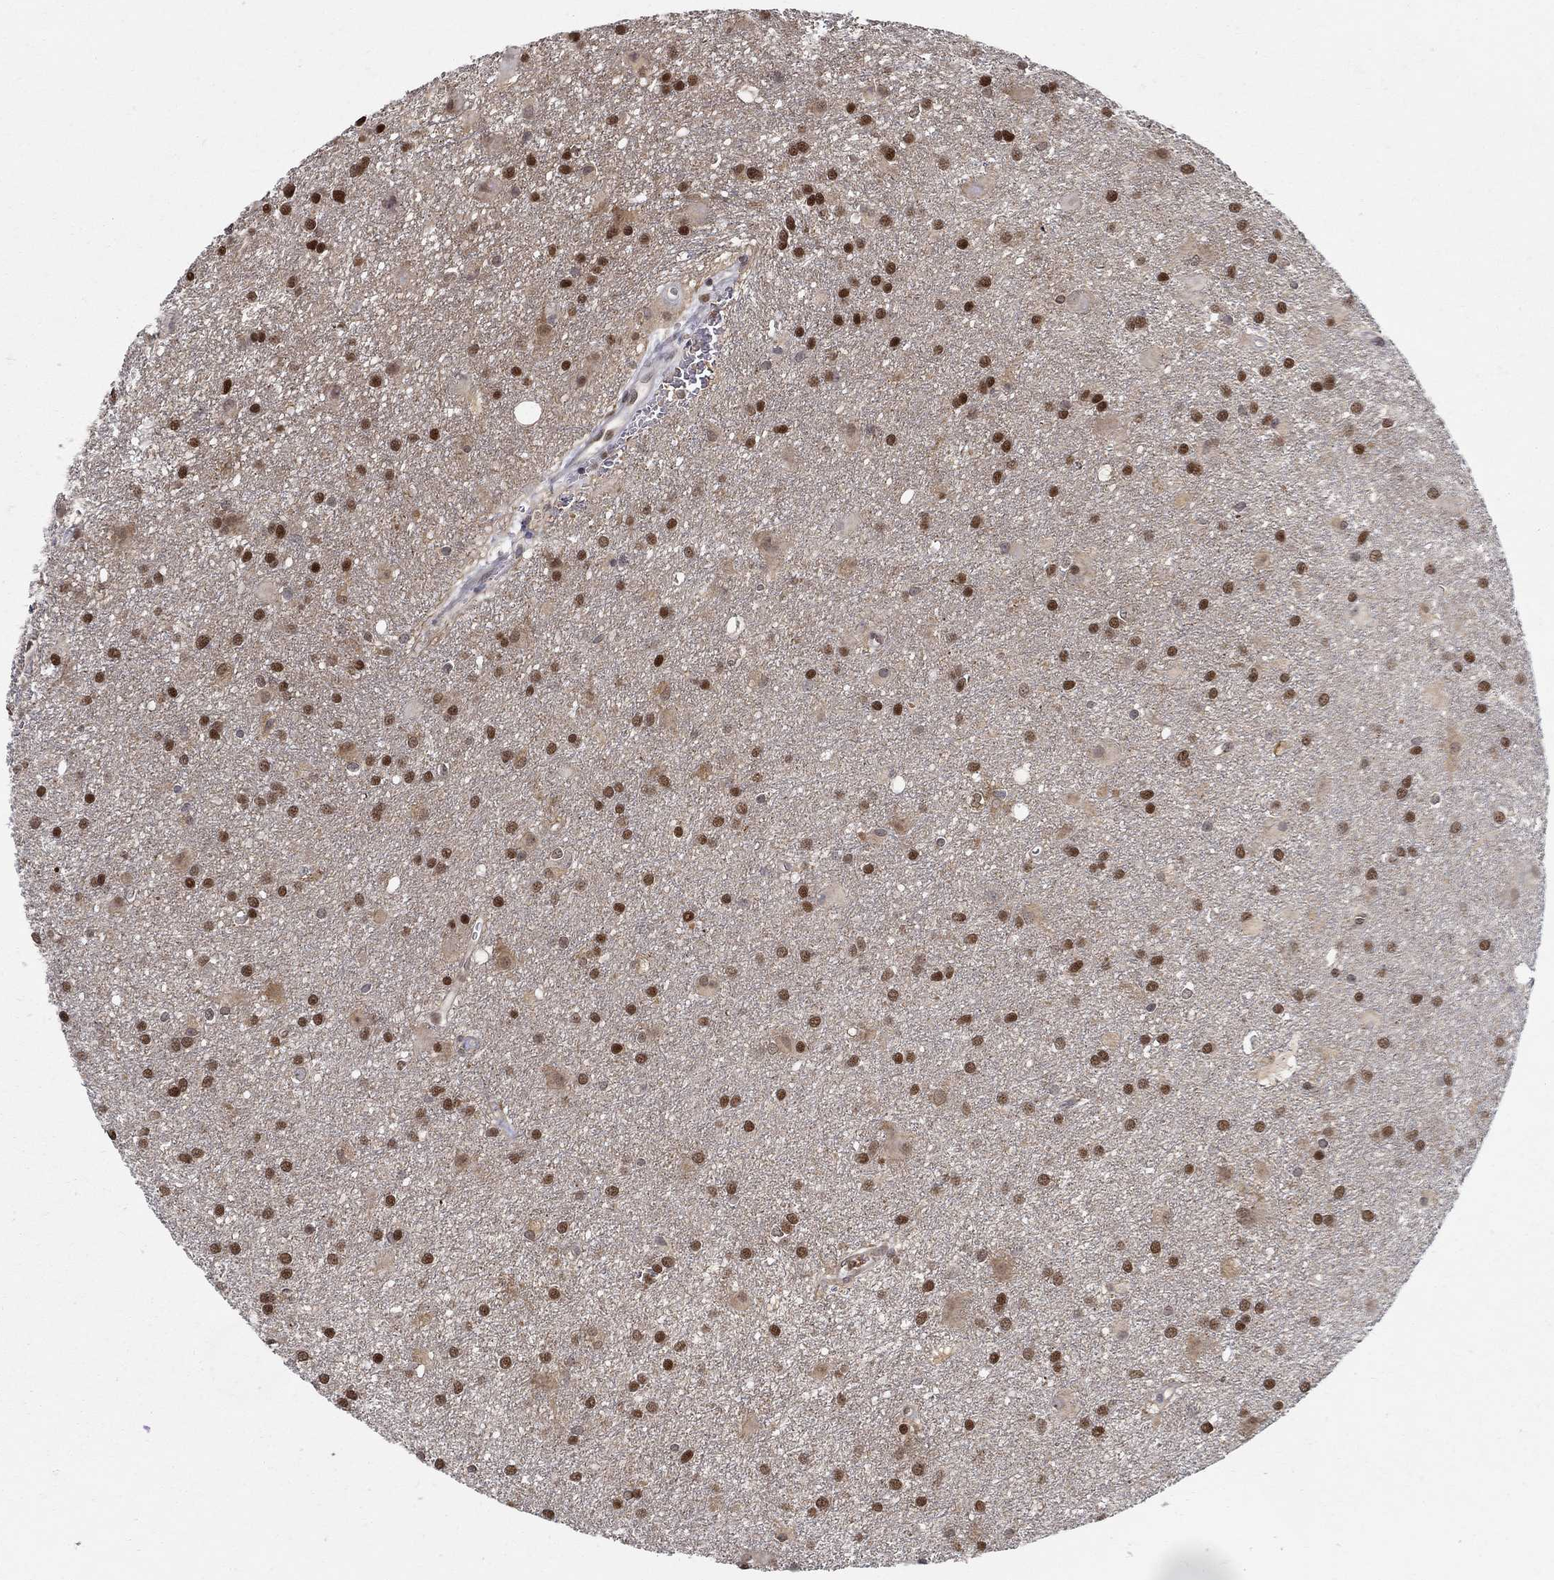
{"staining": {"intensity": "strong", "quantity": ">75%", "location": "nuclear"}, "tissue": "glioma", "cell_type": "Tumor cells", "image_type": "cancer", "snomed": [{"axis": "morphology", "description": "Glioma, malignant, Low grade"}, {"axis": "topography", "description": "Brain"}], "caption": "Protein expression by immunohistochemistry reveals strong nuclear staining in approximately >75% of tumor cells in low-grade glioma (malignant).", "gene": "ZNF594", "patient": {"sex": "male", "age": 58}}